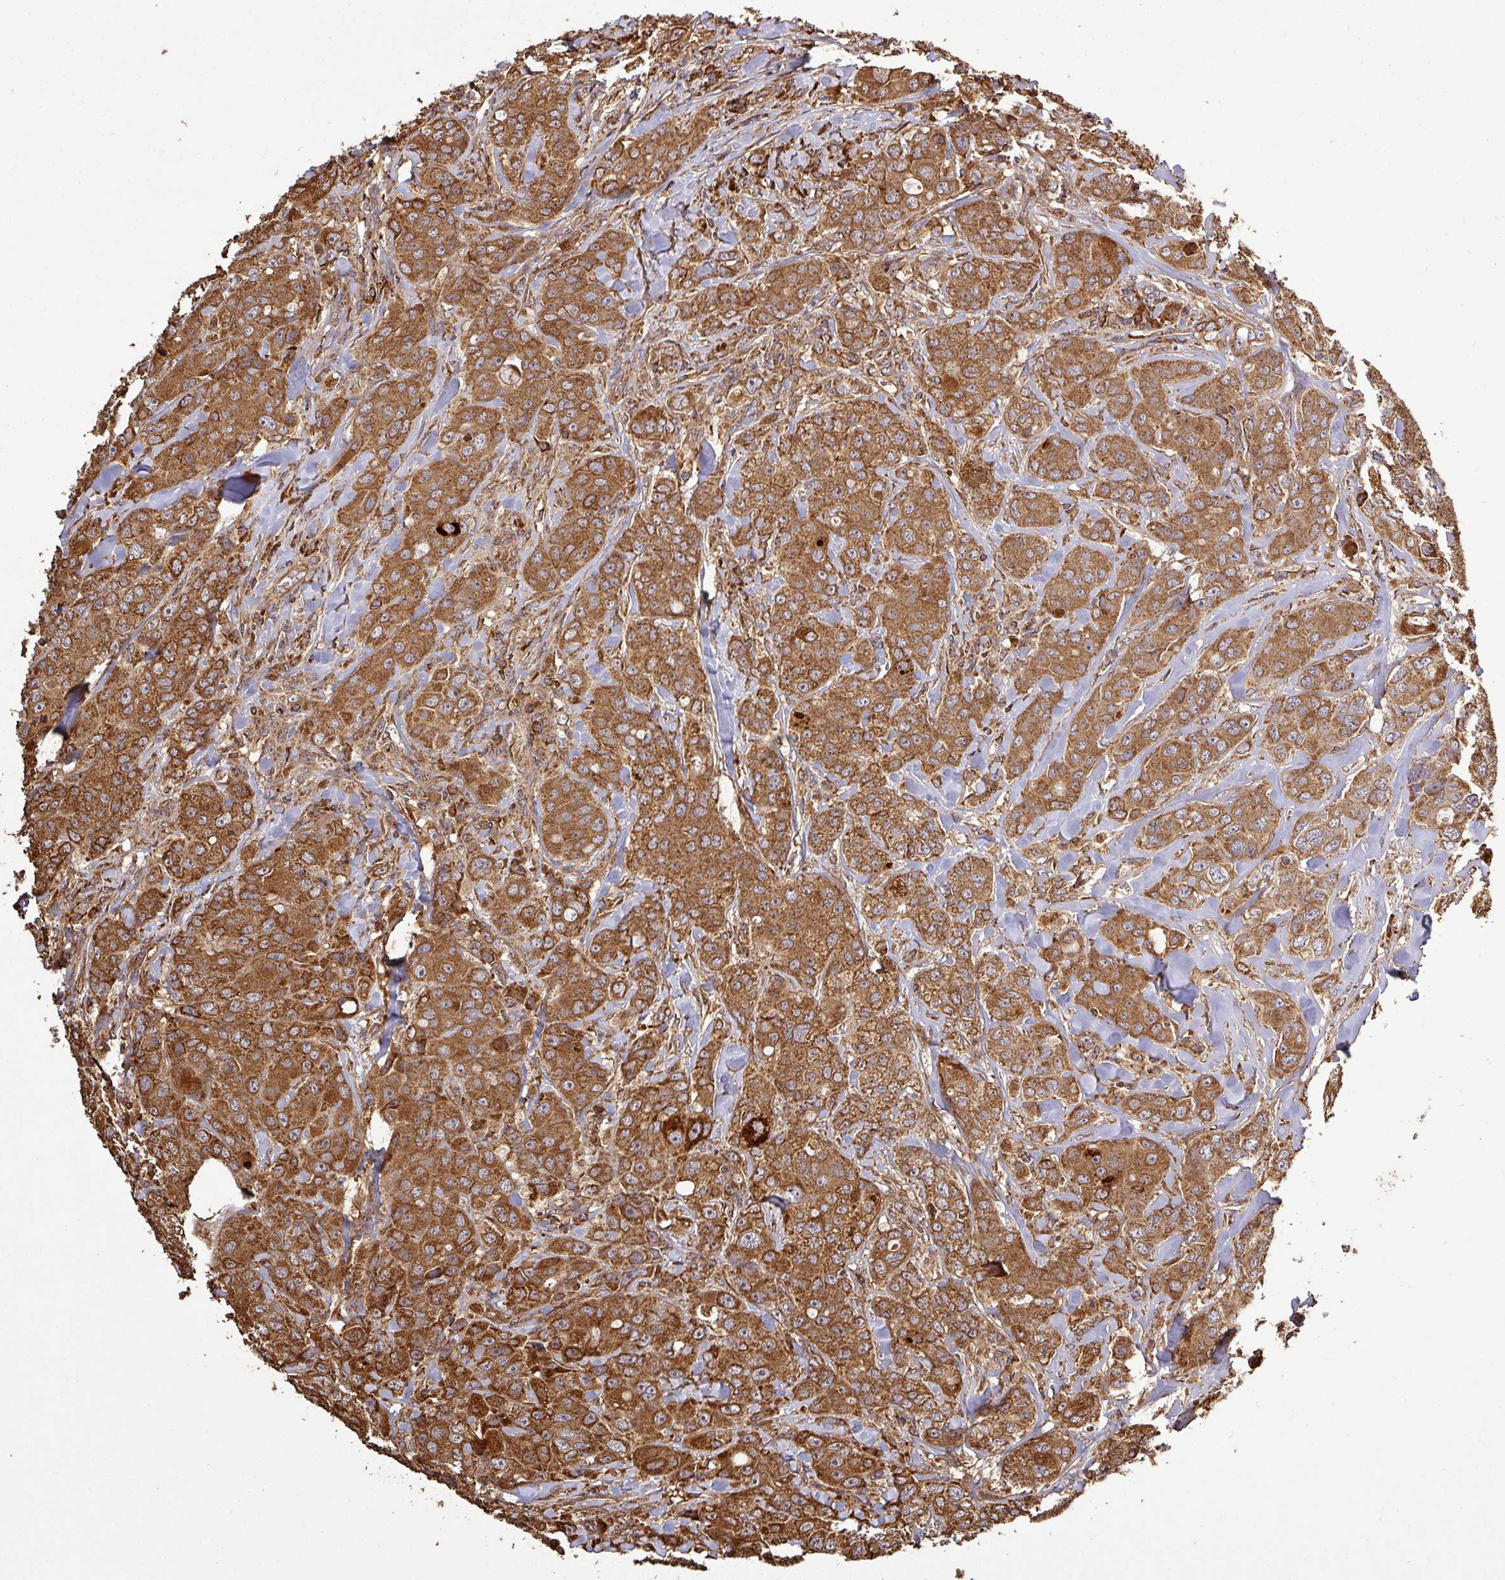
{"staining": {"intensity": "strong", "quantity": ">75%", "location": "cytoplasmic/membranous"}, "tissue": "breast cancer", "cell_type": "Tumor cells", "image_type": "cancer", "snomed": [{"axis": "morphology", "description": "Duct carcinoma"}, {"axis": "topography", "description": "Breast"}], "caption": "Tumor cells display high levels of strong cytoplasmic/membranous staining in about >75% of cells in breast cancer.", "gene": "PLEKHM1", "patient": {"sex": "female", "age": 43}}